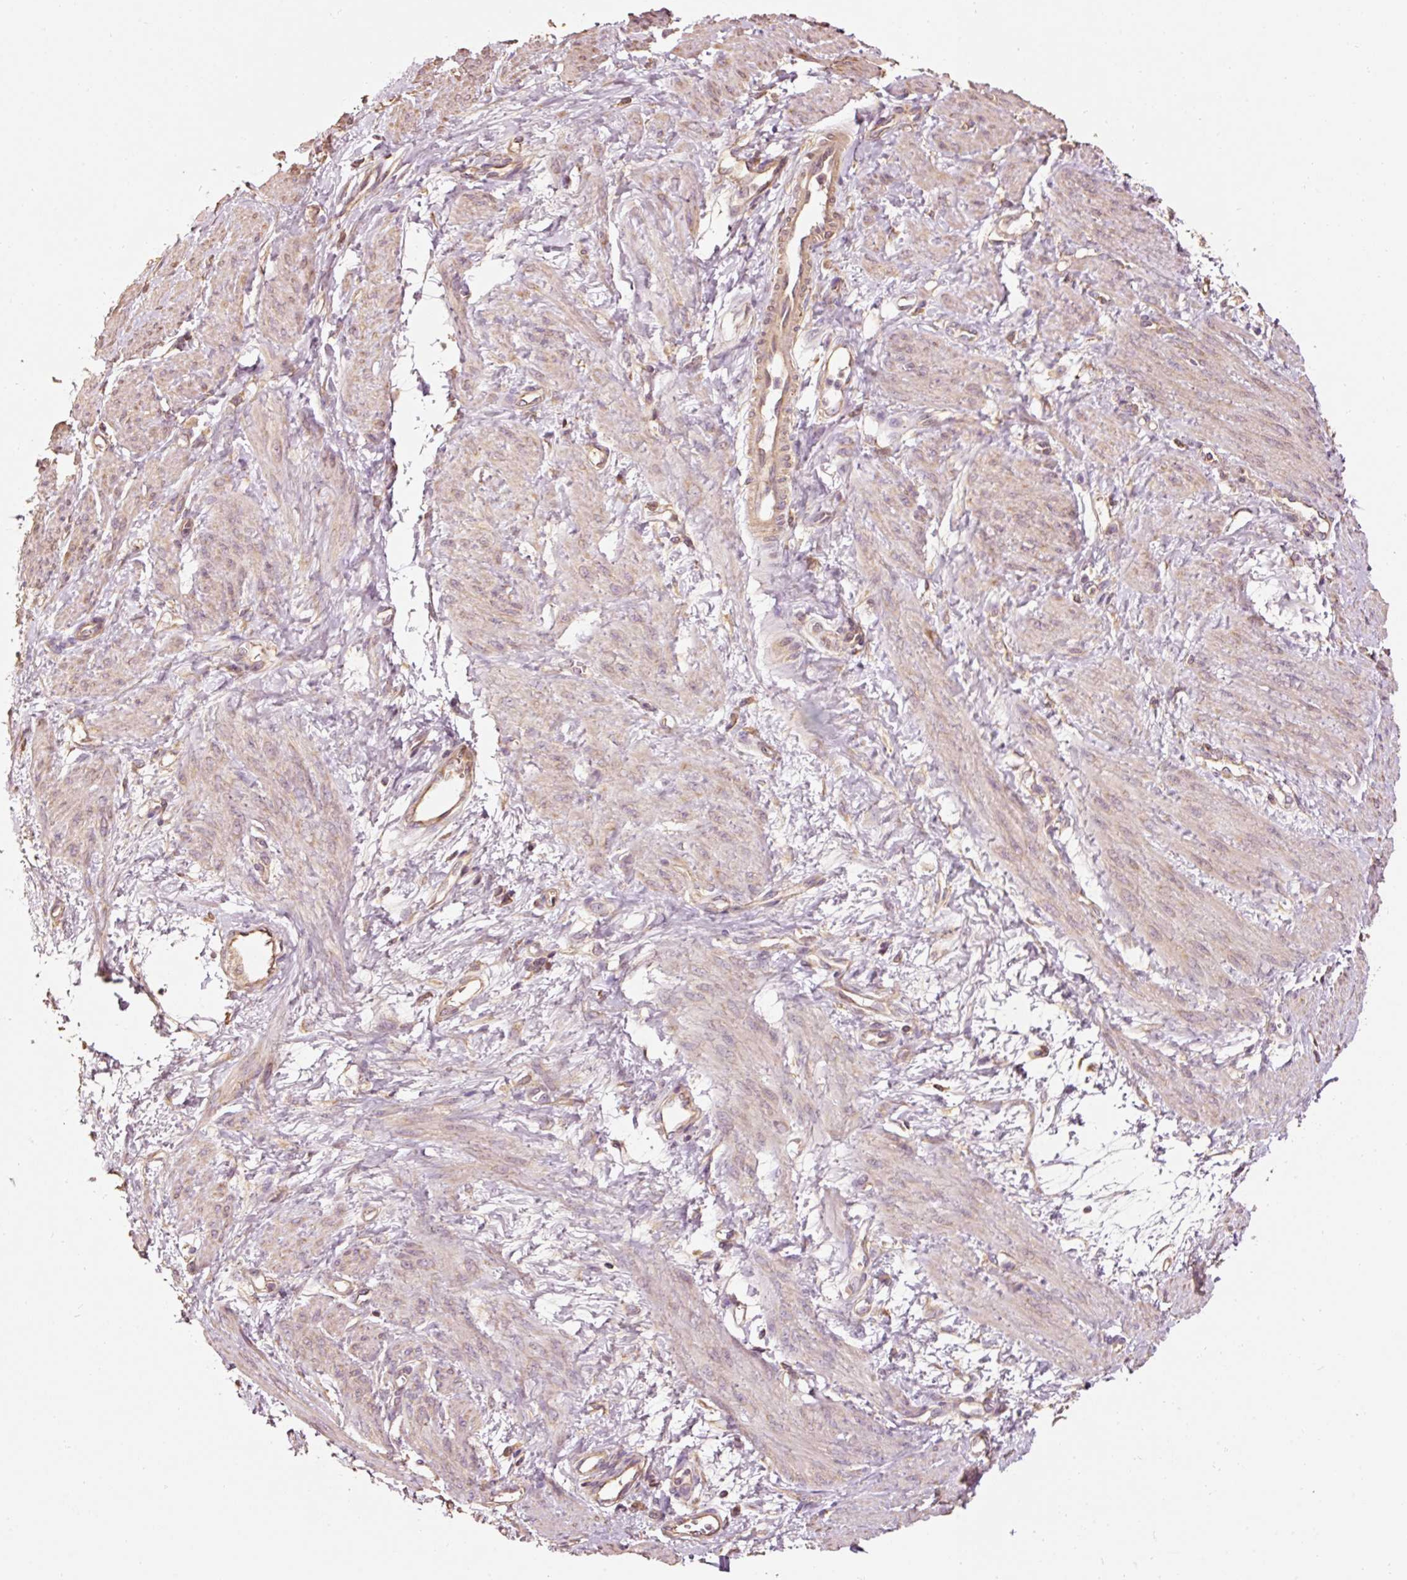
{"staining": {"intensity": "weak", "quantity": "25%-75%", "location": "cytoplasmic/membranous"}, "tissue": "smooth muscle", "cell_type": "Smooth muscle cells", "image_type": "normal", "snomed": [{"axis": "morphology", "description": "Normal tissue, NOS"}, {"axis": "topography", "description": "Smooth muscle"}, {"axis": "topography", "description": "Uterus"}], "caption": "Immunohistochemistry staining of unremarkable smooth muscle, which demonstrates low levels of weak cytoplasmic/membranous positivity in approximately 25%-75% of smooth muscle cells indicating weak cytoplasmic/membranous protein positivity. The staining was performed using DAB (brown) for protein detection and nuclei were counterstained in hematoxylin (blue).", "gene": "EFHC1", "patient": {"sex": "female", "age": 39}}